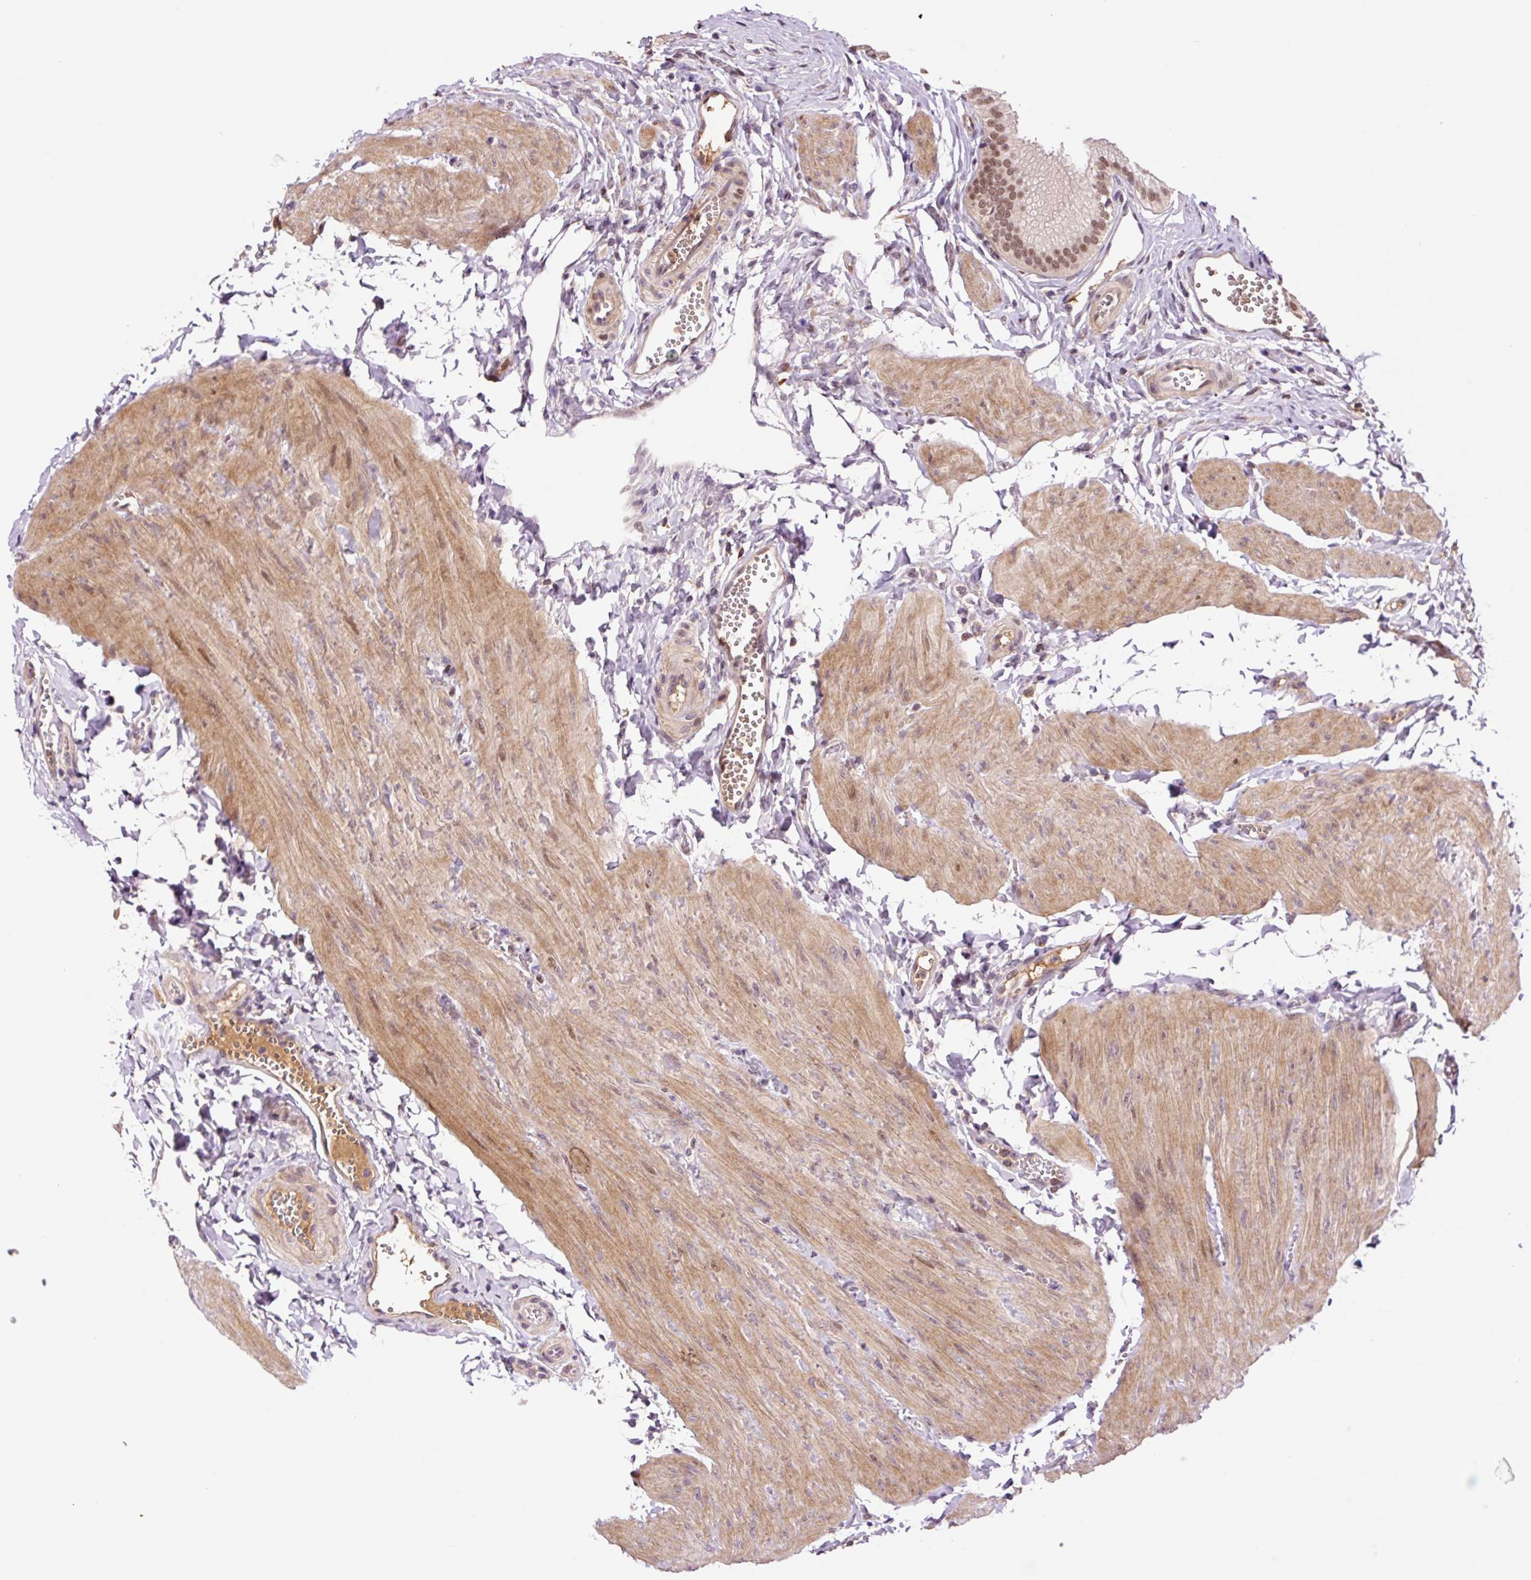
{"staining": {"intensity": "moderate", "quantity": ">75%", "location": "nuclear"}, "tissue": "gallbladder", "cell_type": "Glandular cells", "image_type": "normal", "snomed": [{"axis": "morphology", "description": "Normal tissue, NOS"}, {"axis": "topography", "description": "Gallbladder"}, {"axis": "topography", "description": "Peripheral nerve tissue"}], "caption": "IHC of normal gallbladder demonstrates medium levels of moderate nuclear positivity in approximately >75% of glandular cells.", "gene": "DPPA4", "patient": {"sex": "male", "age": 17}}